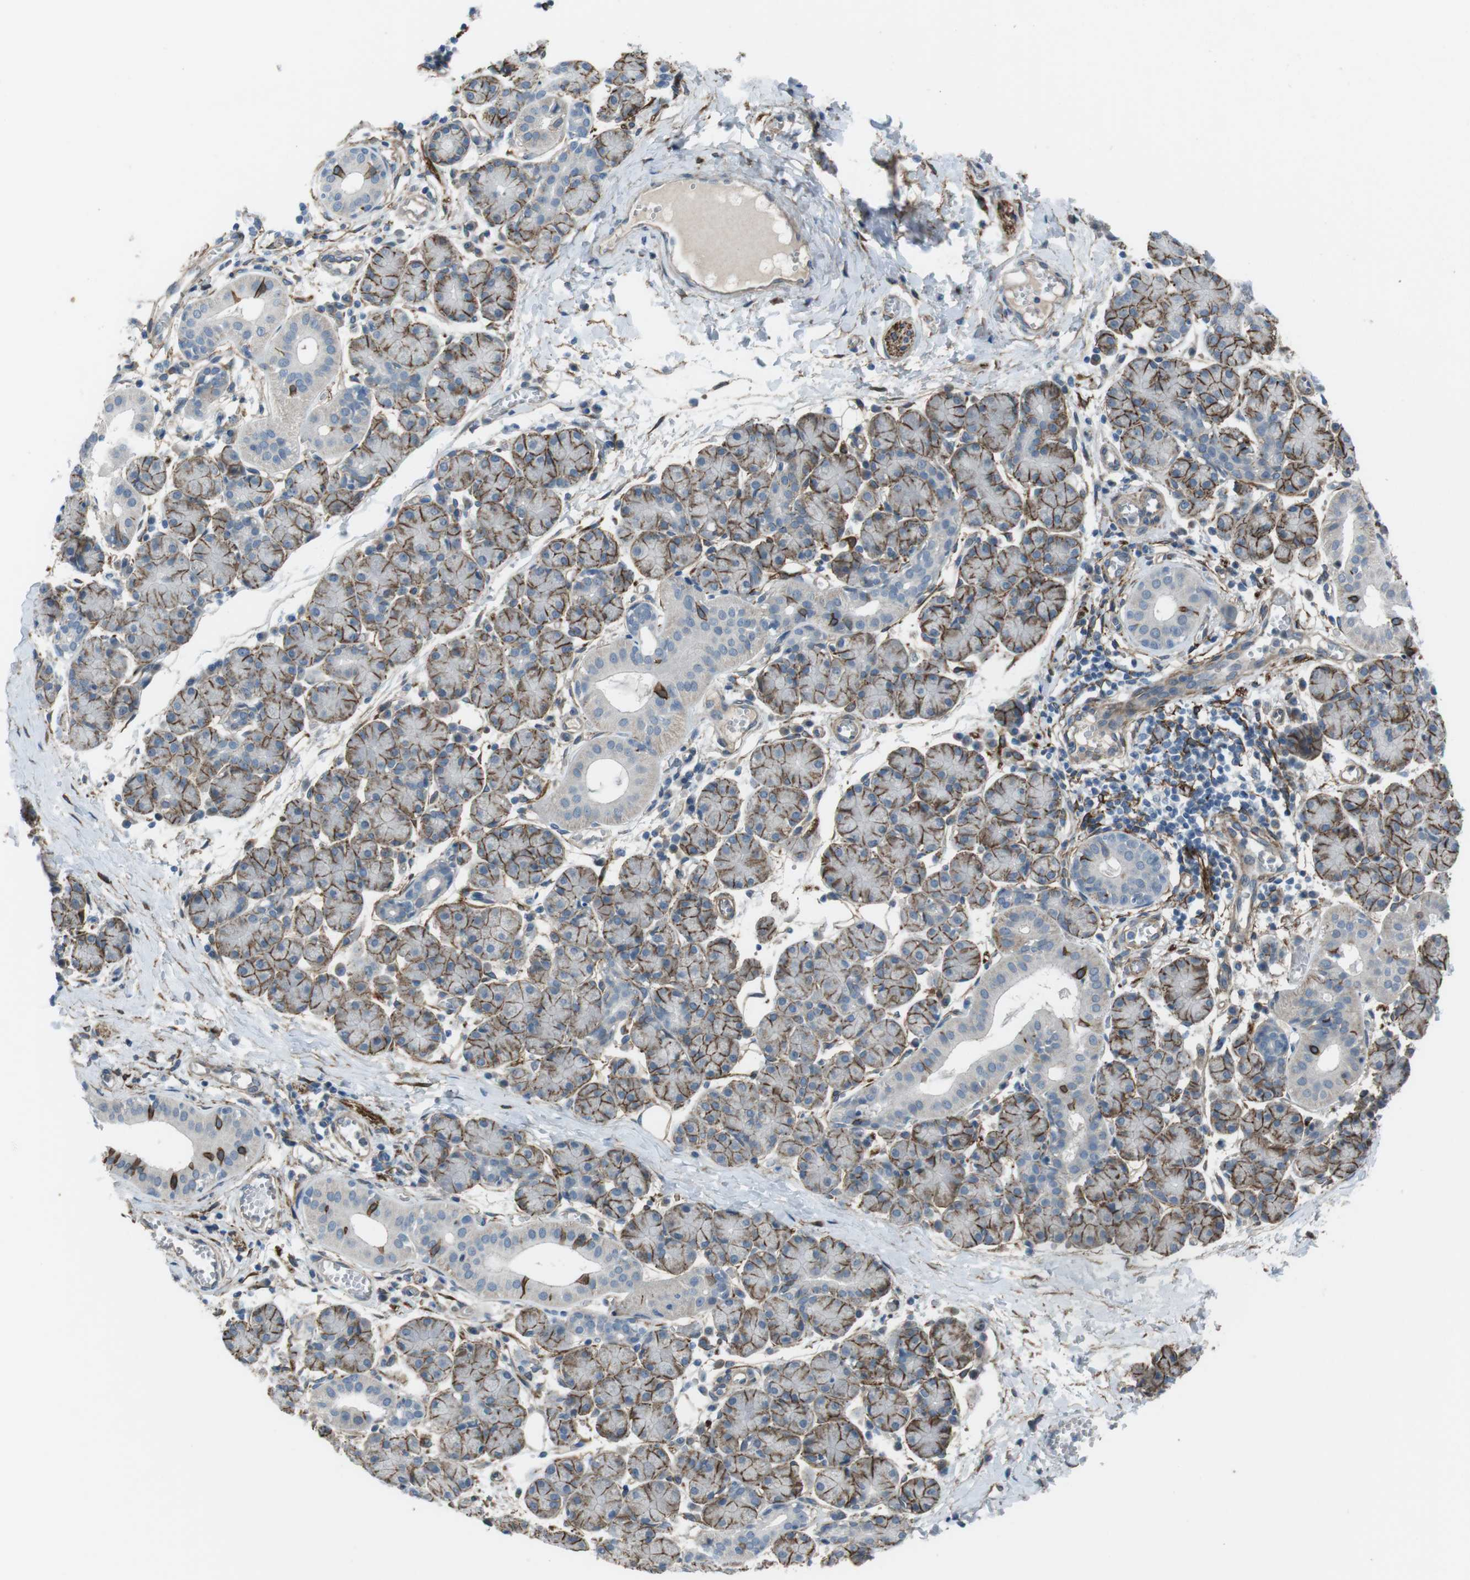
{"staining": {"intensity": "moderate", "quantity": ">75%", "location": "cytoplasmic/membranous"}, "tissue": "salivary gland", "cell_type": "Glandular cells", "image_type": "normal", "snomed": [{"axis": "morphology", "description": "Normal tissue, NOS"}, {"axis": "morphology", "description": "Inflammation, NOS"}, {"axis": "topography", "description": "Lymph node"}, {"axis": "topography", "description": "Salivary gland"}], "caption": "Salivary gland stained with DAB (3,3'-diaminobenzidine) IHC shows medium levels of moderate cytoplasmic/membranous expression in about >75% of glandular cells. (DAB (3,3'-diaminobenzidine) = brown stain, brightfield microscopy at high magnification).", "gene": "ANK2", "patient": {"sex": "male", "age": 3}}